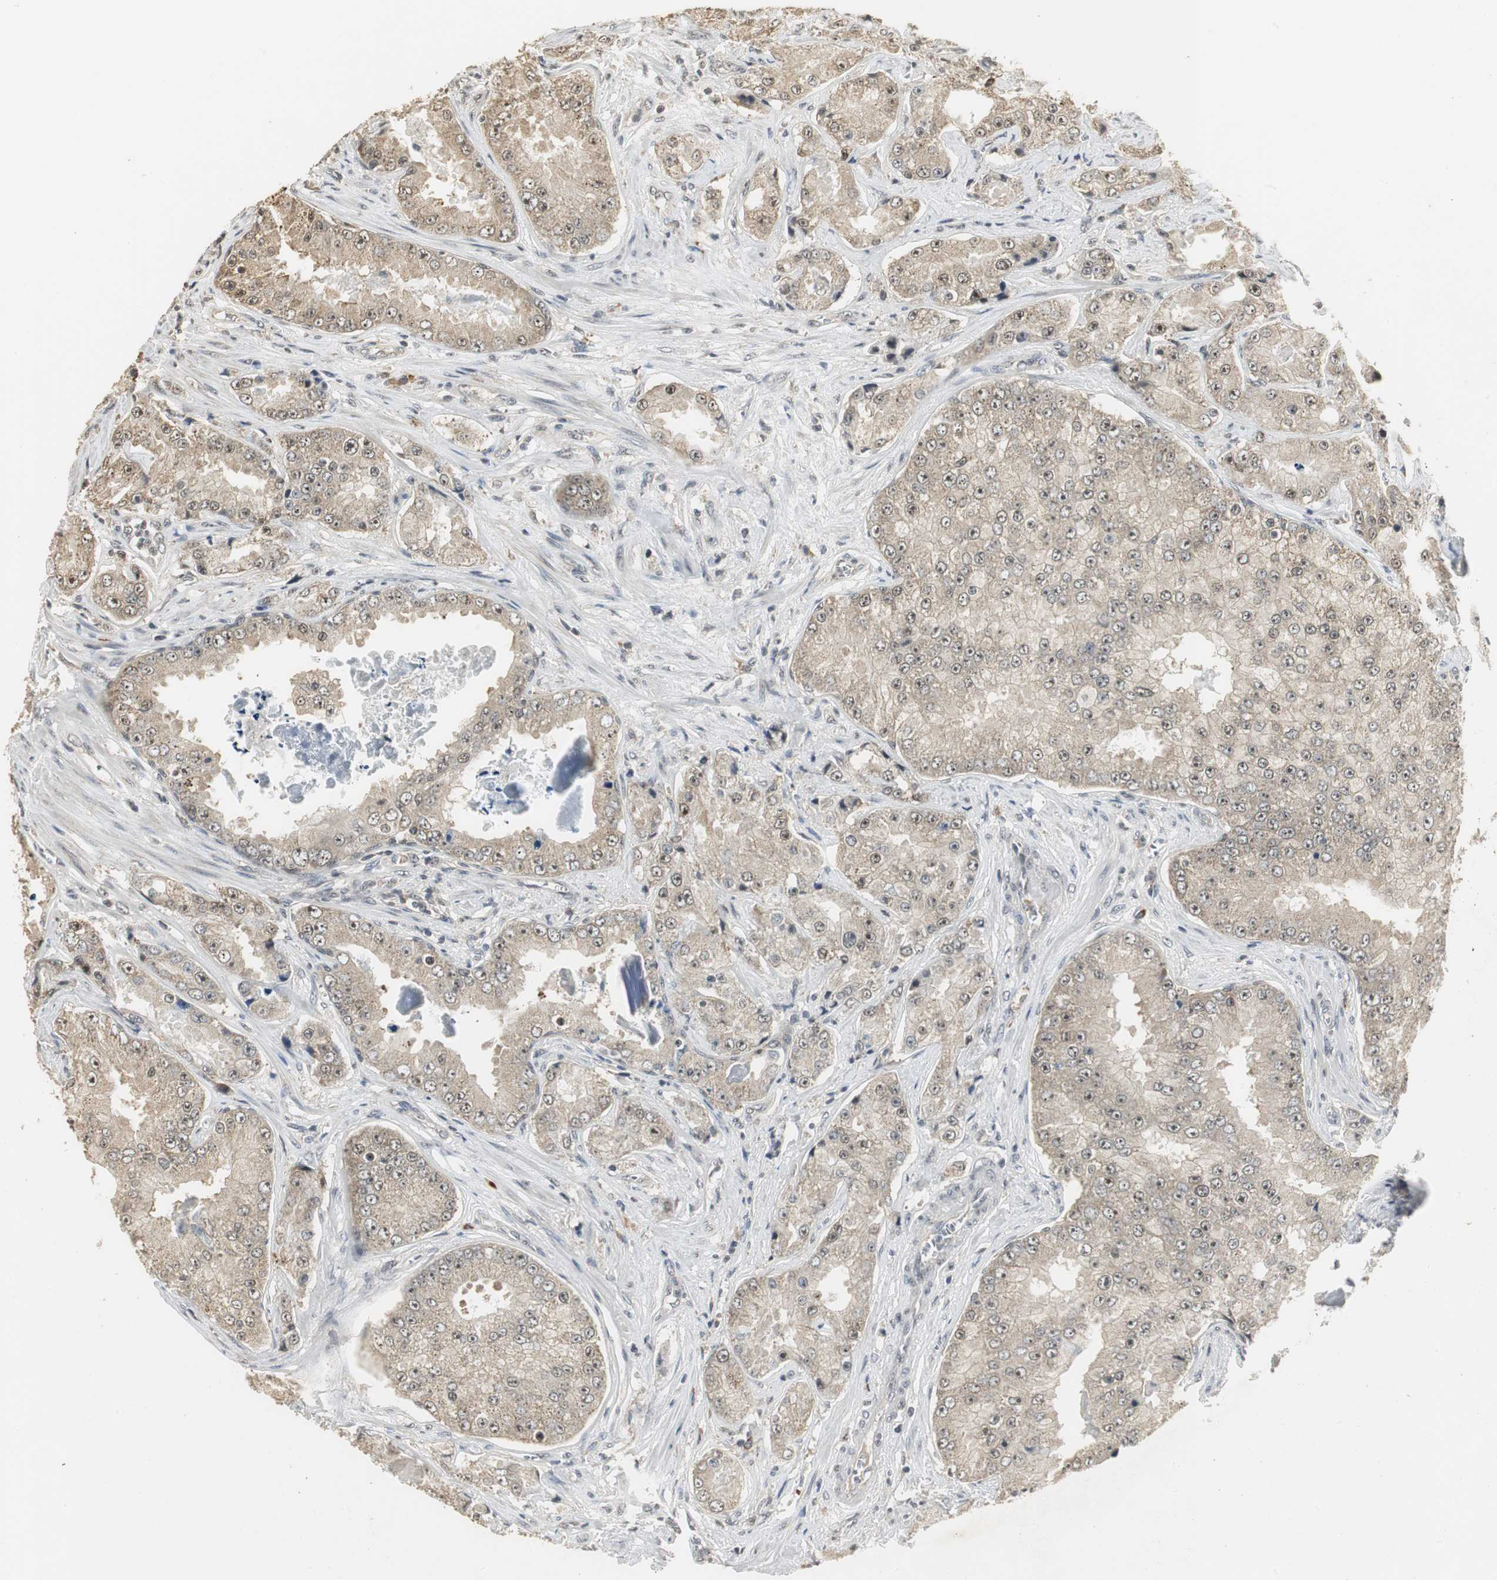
{"staining": {"intensity": "weak", "quantity": "25%-75%", "location": "cytoplasmic/membranous,nuclear"}, "tissue": "prostate cancer", "cell_type": "Tumor cells", "image_type": "cancer", "snomed": [{"axis": "morphology", "description": "Adenocarcinoma, High grade"}, {"axis": "topography", "description": "Prostate"}], "caption": "Weak cytoplasmic/membranous and nuclear protein expression is identified in approximately 25%-75% of tumor cells in prostate cancer.", "gene": "ELOA", "patient": {"sex": "male", "age": 73}}